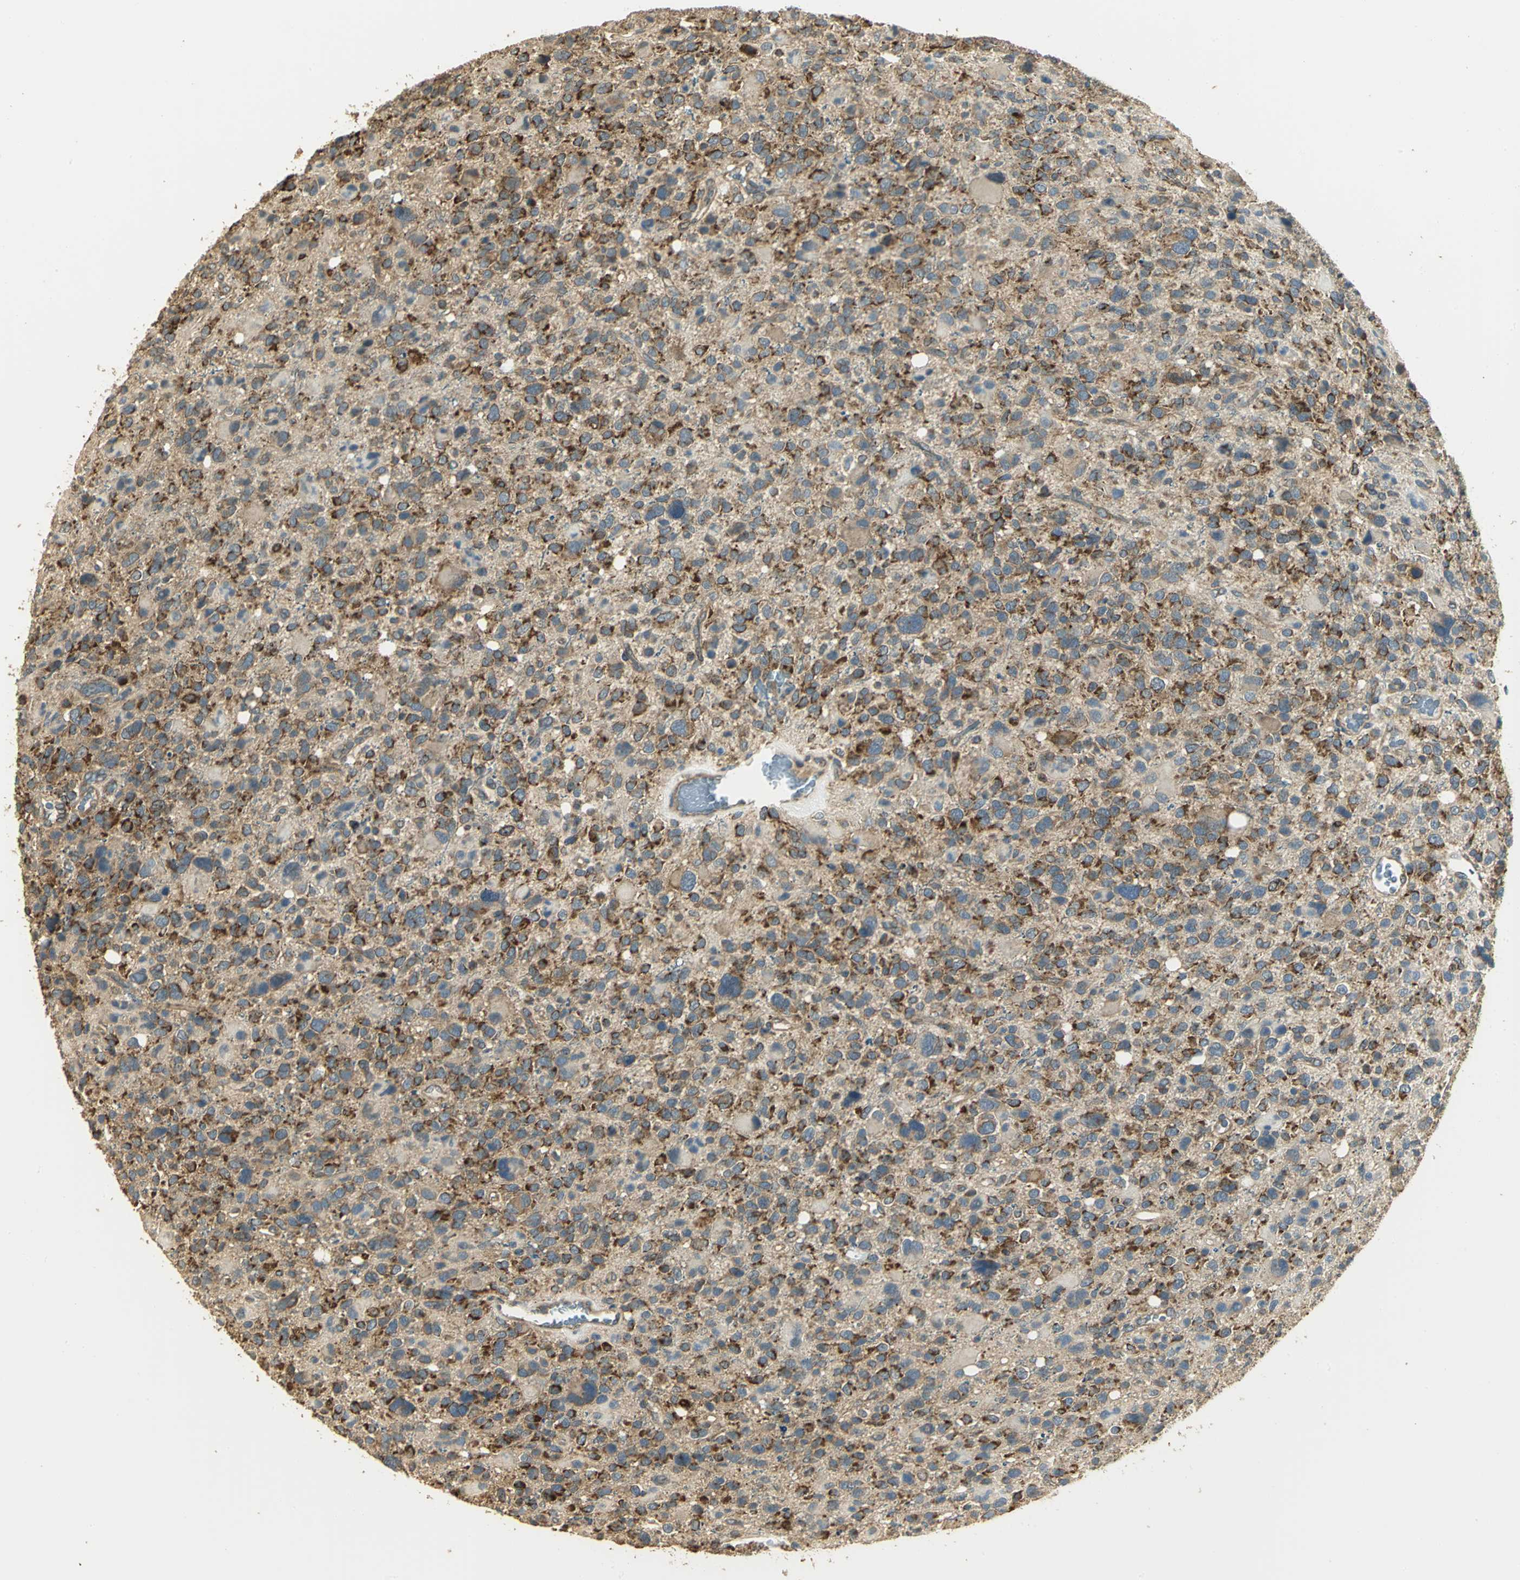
{"staining": {"intensity": "strong", "quantity": ">75%", "location": "cytoplasmic/membranous"}, "tissue": "glioma", "cell_type": "Tumor cells", "image_type": "cancer", "snomed": [{"axis": "morphology", "description": "Glioma, malignant, High grade"}, {"axis": "topography", "description": "Brain"}], "caption": "An immunohistochemistry (IHC) micrograph of tumor tissue is shown. Protein staining in brown highlights strong cytoplasmic/membranous positivity in malignant glioma (high-grade) within tumor cells. (IHC, brightfield microscopy, high magnification).", "gene": "RARS1", "patient": {"sex": "male", "age": 48}}